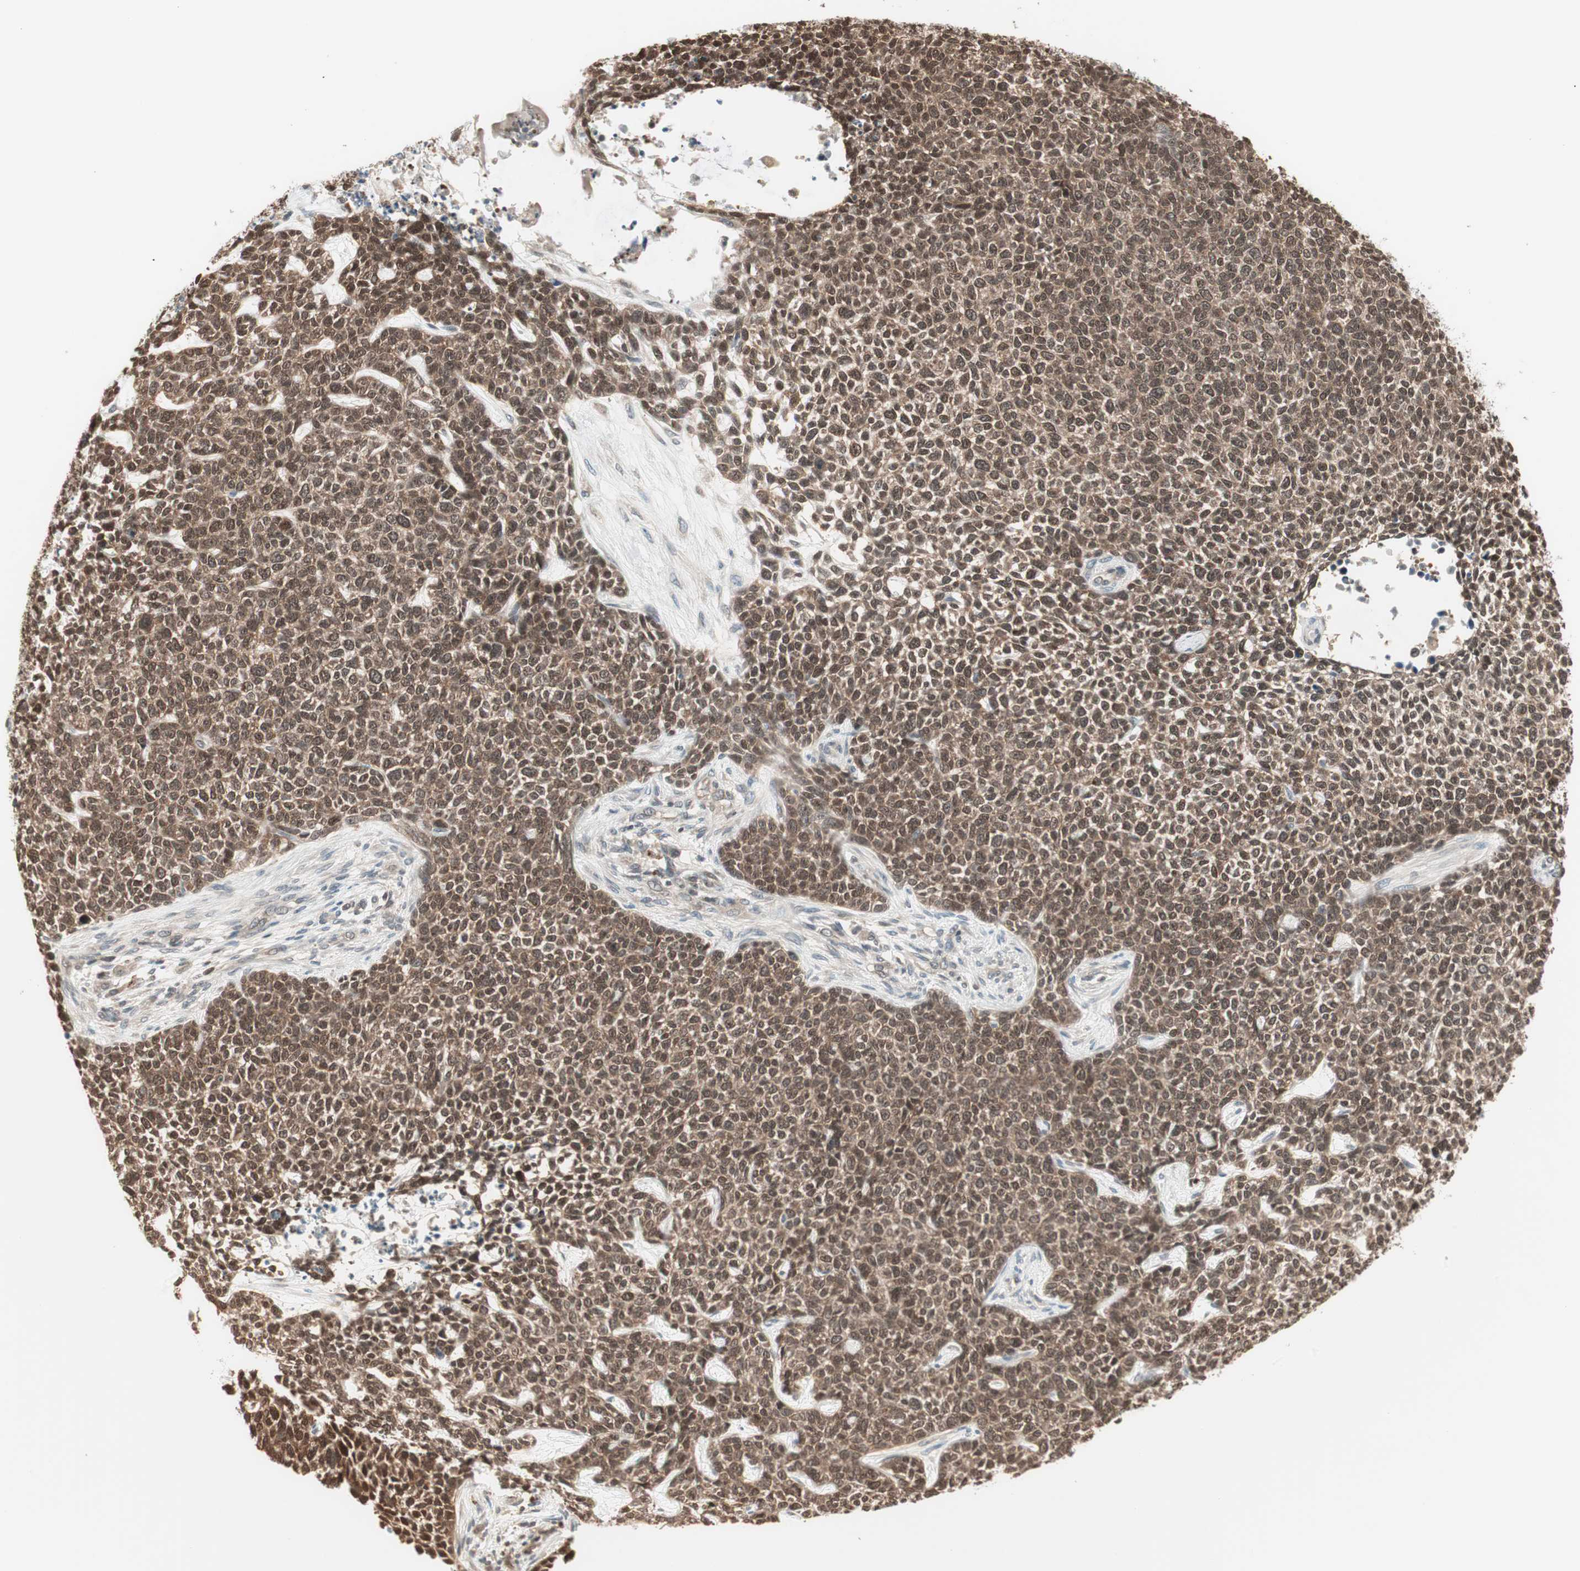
{"staining": {"intensity": "moderate", "quantity": ">75%", "location": "cytoplasmic/membranous,nuclear"}, "tissue": "skin cancer", "cell_type": "Tumor cells", "image_type": "cancer", "snomed": [{"axis": "morphology", "description": "Basal cell carcinoma"}, {"axis": "topography", "description": "Skin"}], "caption": "Protein staining of basal cell carcinoma (skin) tissue shows moderate cytoplasmic/membranous and nuclear expression in about >75% of tumor cells.", "gene": "UBE2I", "patient": {"sex": "female", "age": 84}}